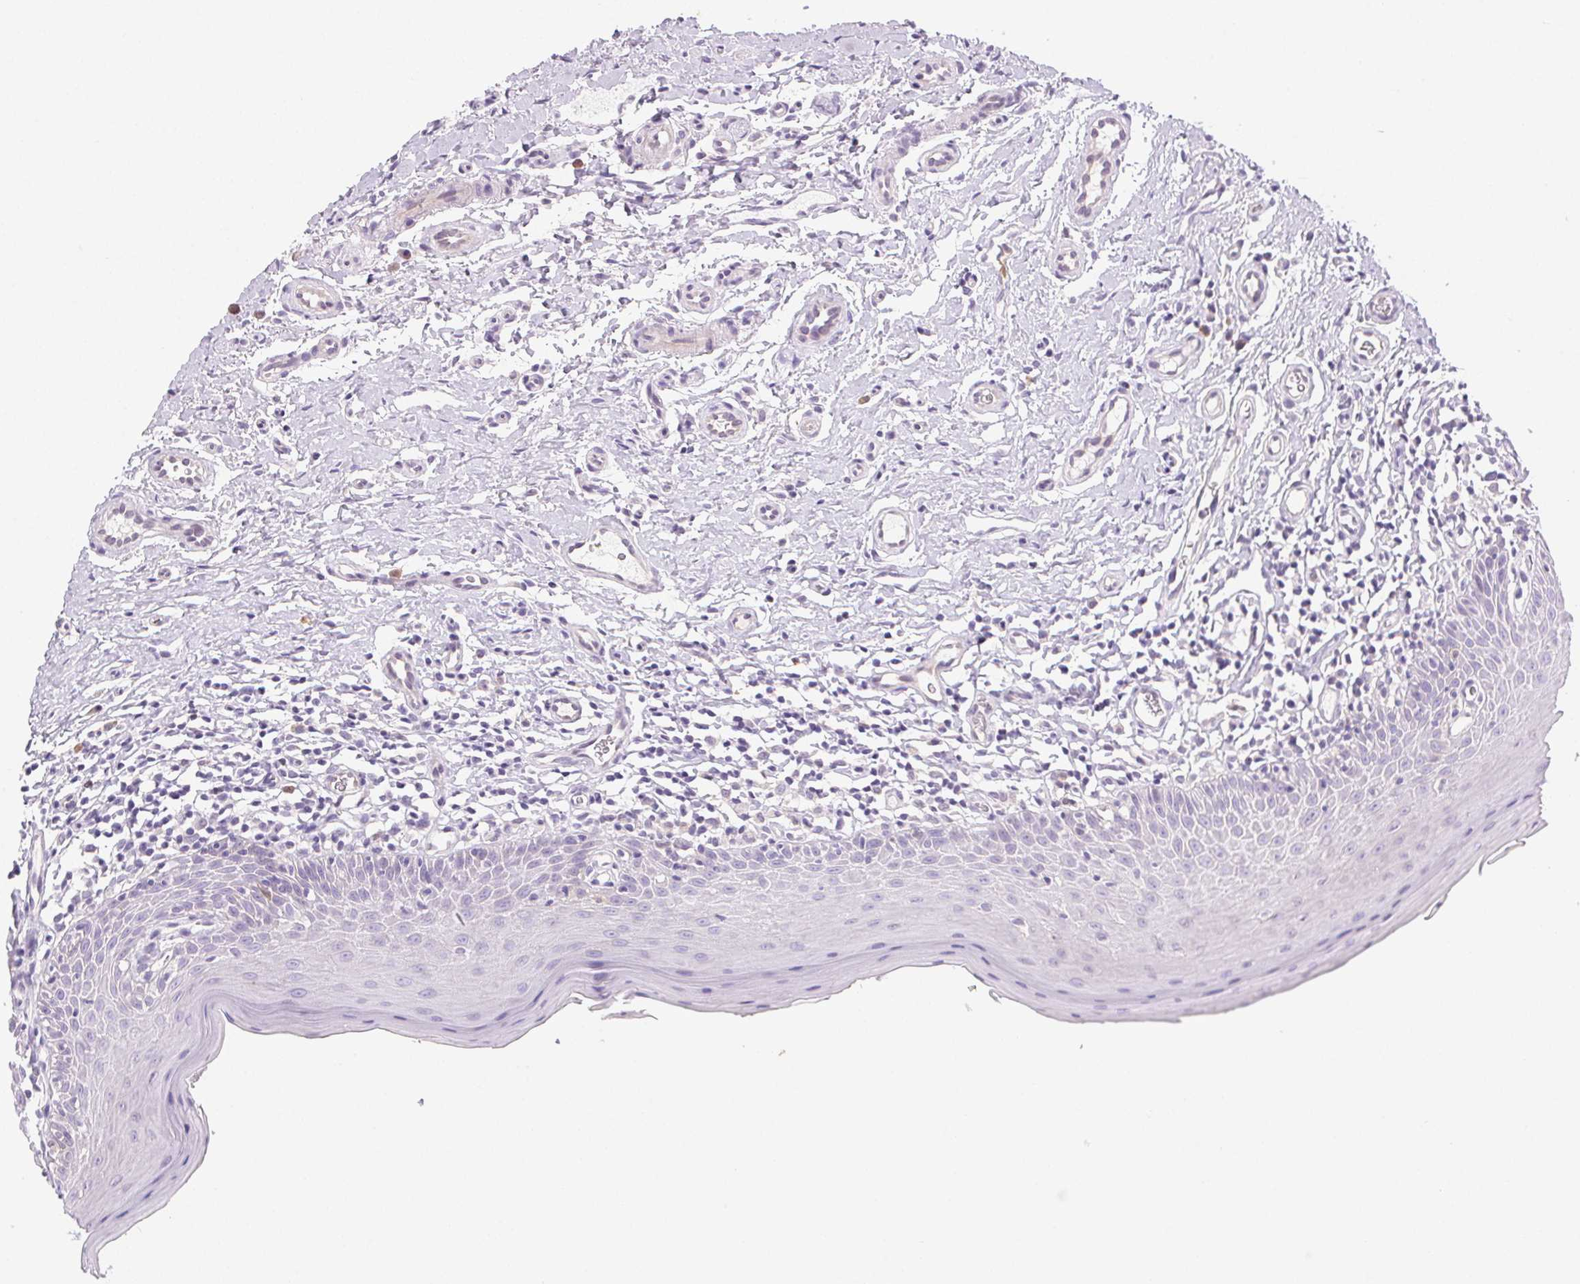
{"staining": {"intensity": "moderate", "quantity": "<25%", "location": "cytoplasmic/membranous"}, "tissue": "oral mucosa", "cell_type": "Squamous epithelial cells", "image_type": "normal", "snomed": [{"axis": "morphology", "description": "Normal tissue, NOS"}, {"axis": "topography", "description": "Oral tissue"}, {"axis": "topography", "description": "Tounge, NOS"}], "caption": "Moderate cytoplasmic/membranous positivity is present in approximately <25% of squamous epithelial cells in unremarkable oral mucosa.", "gene": "TMEM45A", "patient": {"sex": "female", "age": 58}}